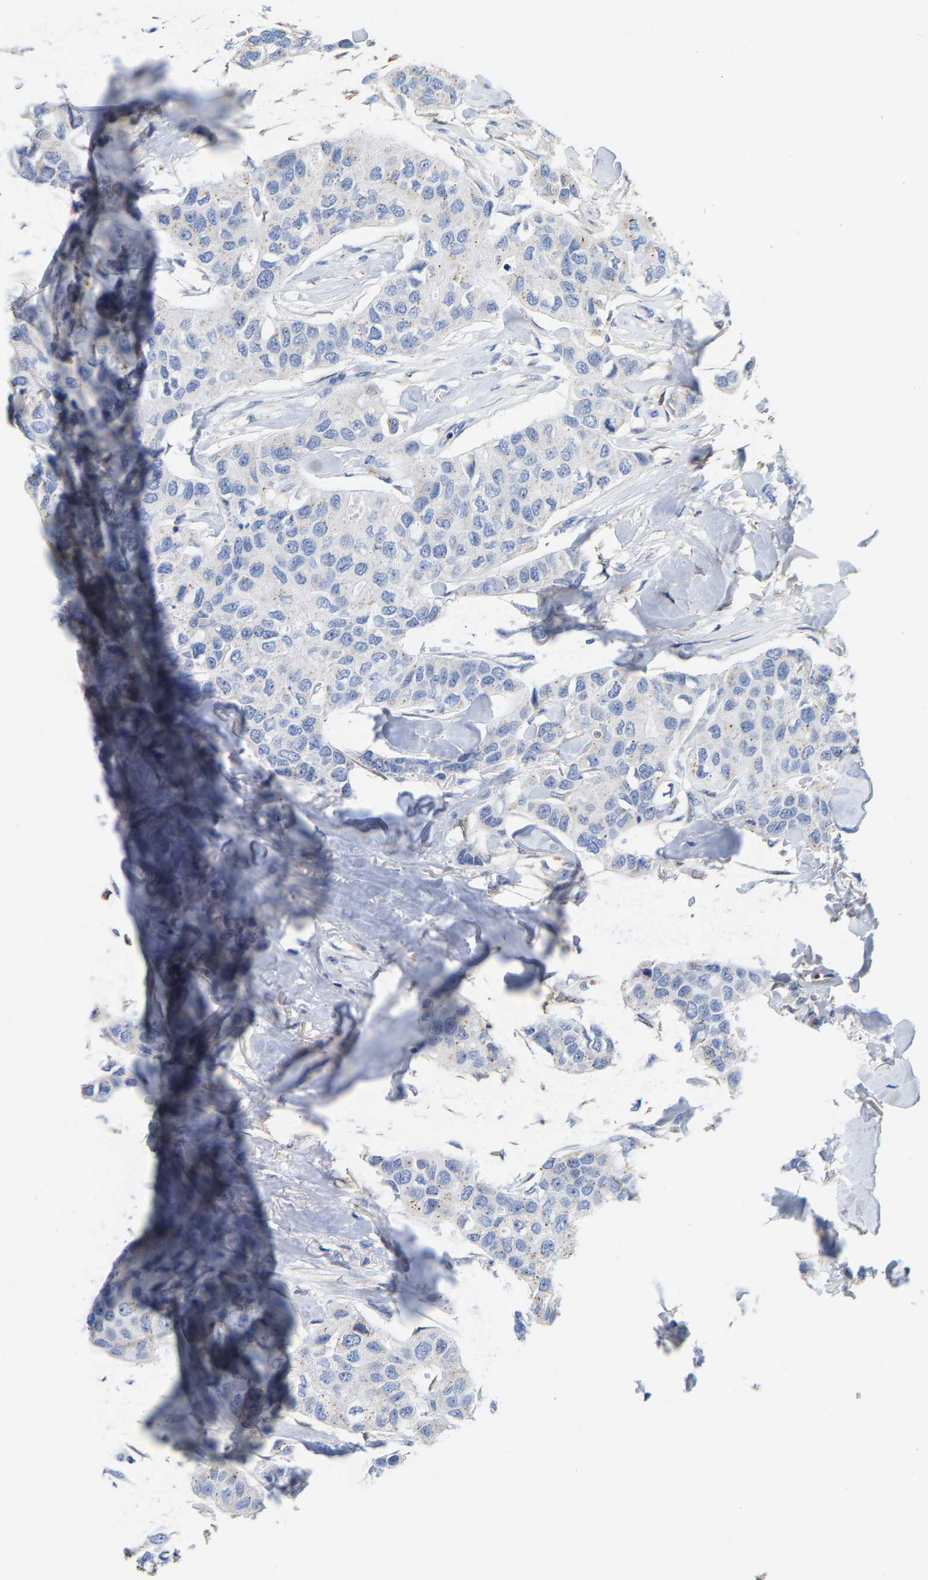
{"staining": {"intensity": "negative", "quantity": "none", "location": "none"}, "tissue": "breast cancer", "cell_type": "Tumor cells", "image_type": "cancer", "snomed": [{"axis": "morphology", "description": "Duct carcinoma"}, {"axis": "topography", "description": "Breast"}], "caption": "Human breast infiltrating ductal carcinoma stained for a protein using immunohistochemistry (IHC) shows no expression in tumor cells.", "gene": "ULBP2", "patient": {"sex": "female", "age": 80}}